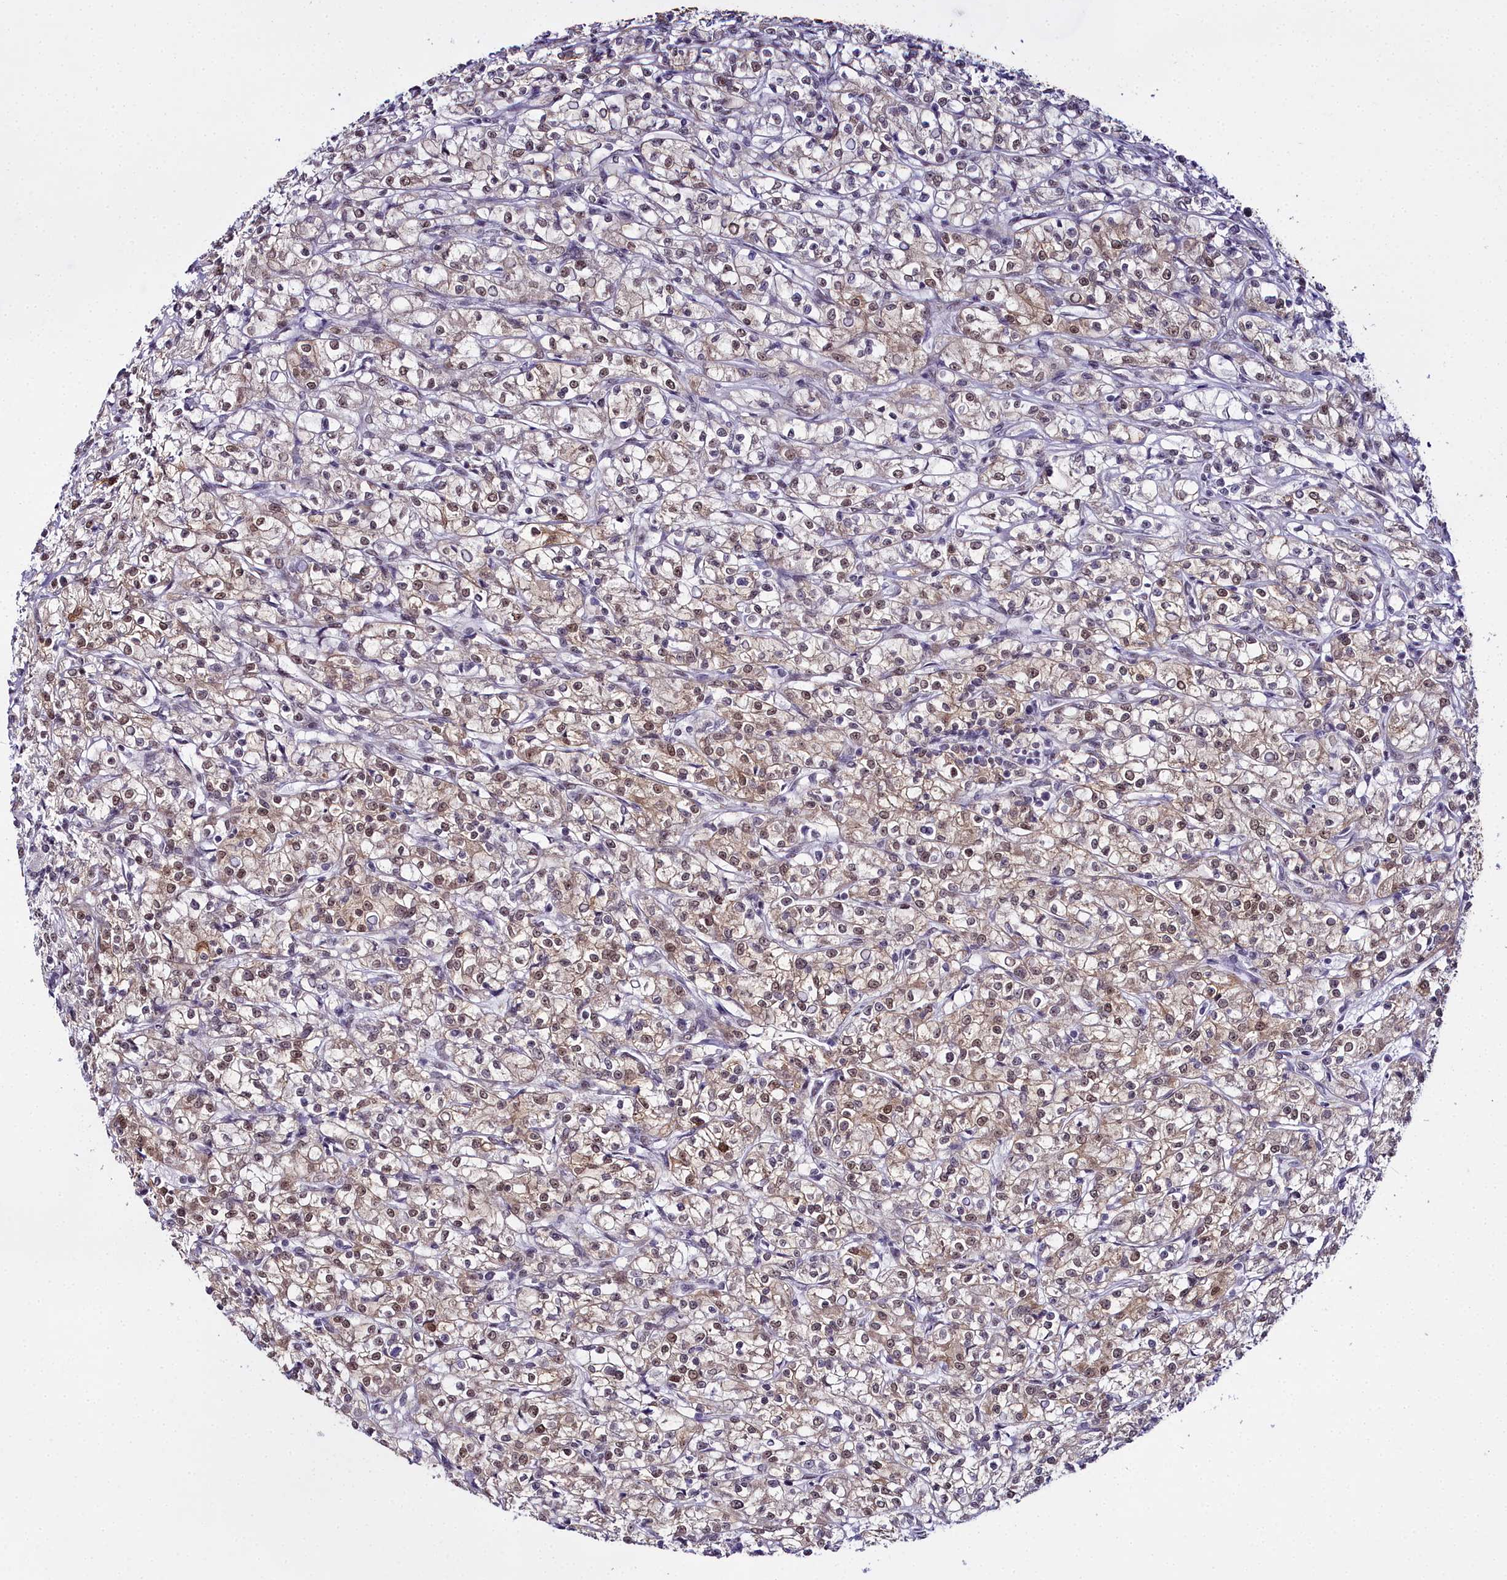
{"staining": {"intensity": "moderate", "quantity": "25%-75%", "location": "cytoplasmic/membranous,nuclear"}, "tissue": "renal cancer", "cell_type": "Tumor cells", "image_type": "cancer", "snomed": [{"axis": "morphology", "description": "Adenocarcinoma, NOS"}, {"axis": "topography", "description": "Kidney"}], "caption": "Human renal cancer stained with a protein marker displays moderate staining in tumor cells.", "gene": "RBM12", "patient": {"sex": "female", "age": 59}}